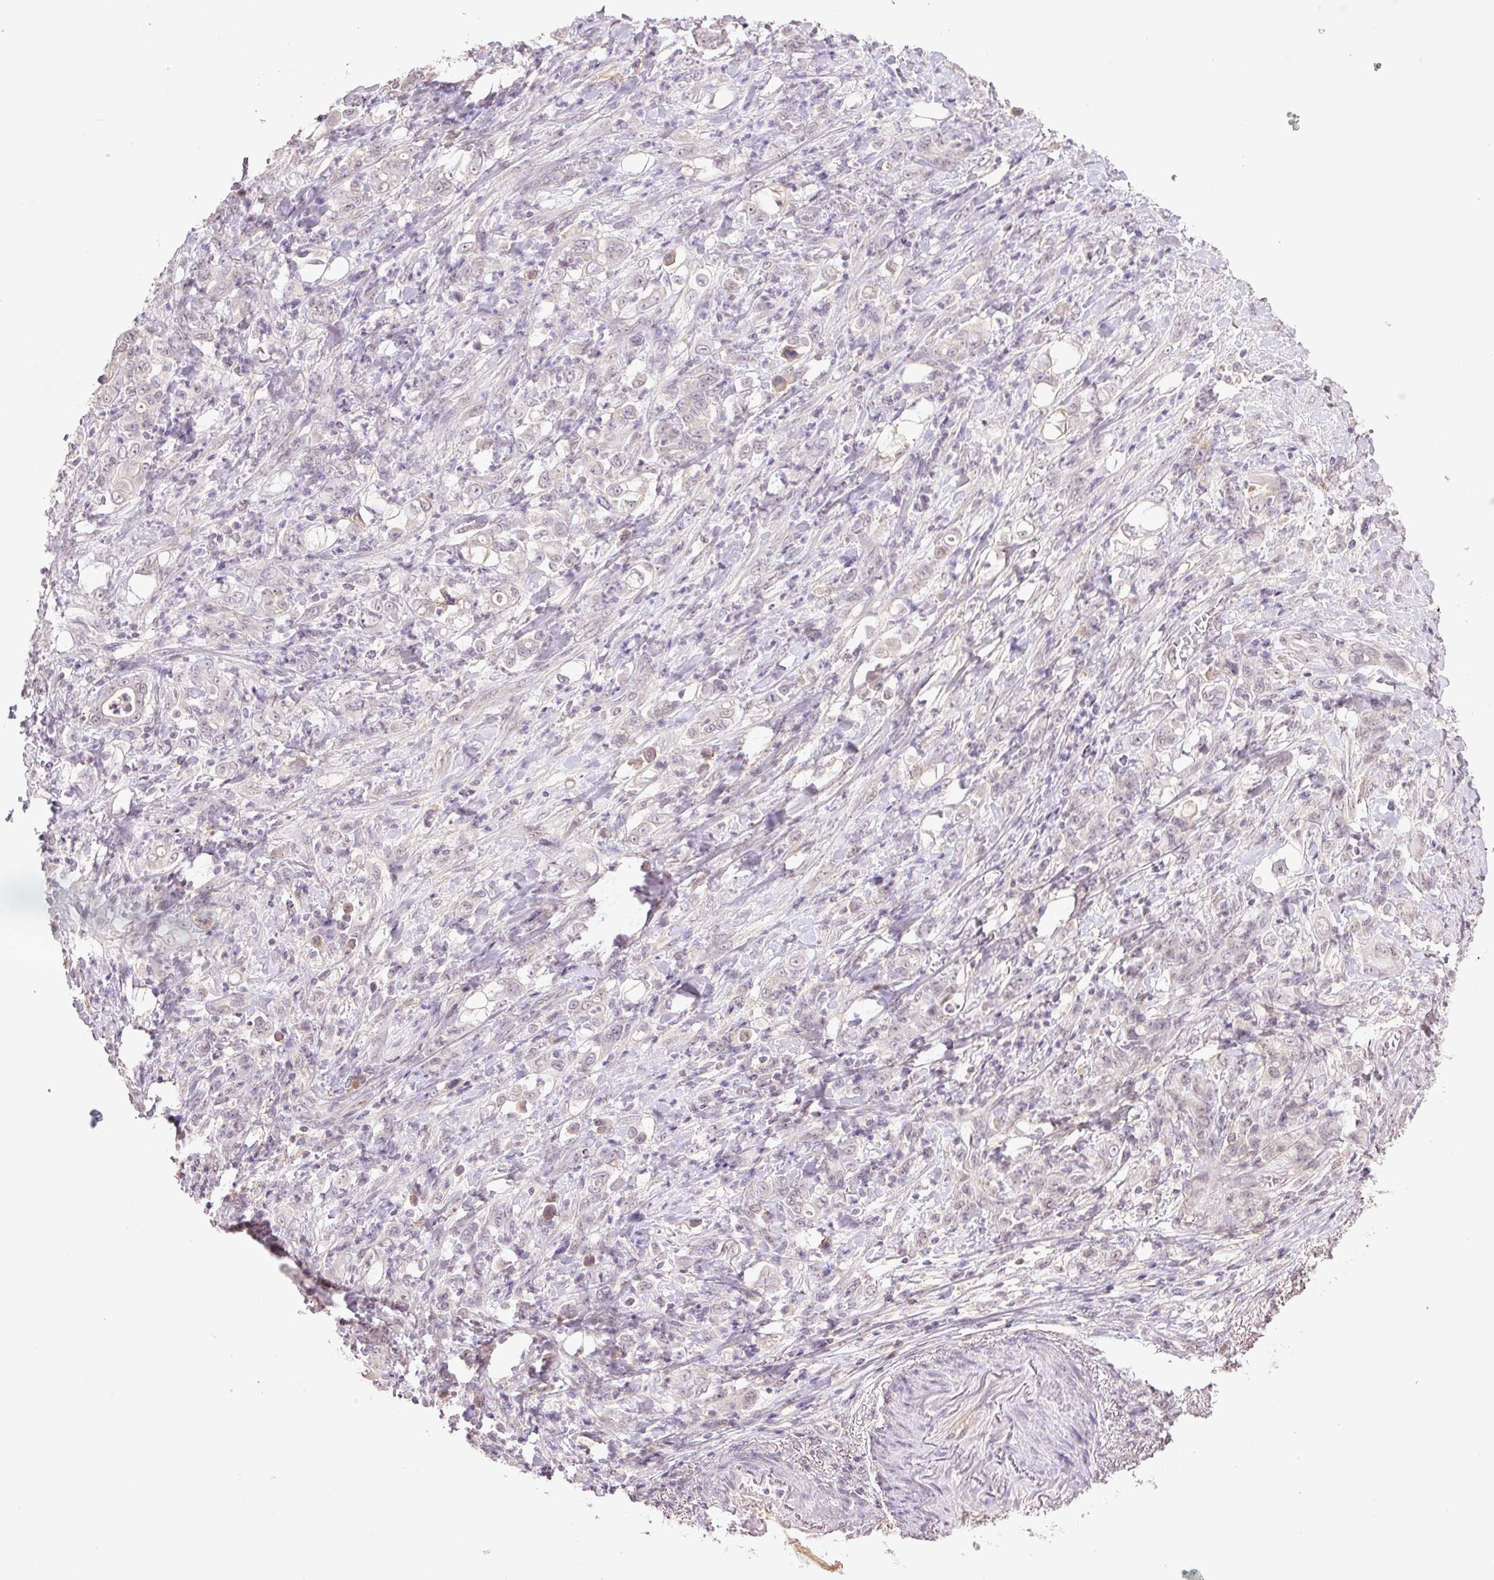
{"staining": {"intensity": "negative", "quantity": "none", "location": "none"}, "tissue": "stomach cancer", "cell_type": "Tumor cells", "image_type": "cancer", "snomed": [{"axis": "morphology", "description": "Adenocarcinoma, NOS"}, {"axis": "topography", "description": "Stomach"}], "caption": "Immunohistochemistry (IHC) image of human stomach cancer stained for a protein (brown), which displays no expression in tumor cells. (Brightfield microscopy of DAB immunohistochemistry (IHC) at high magnification).", "gene": "FAM168B", "patient": {"sex": "female", "age": 79}}